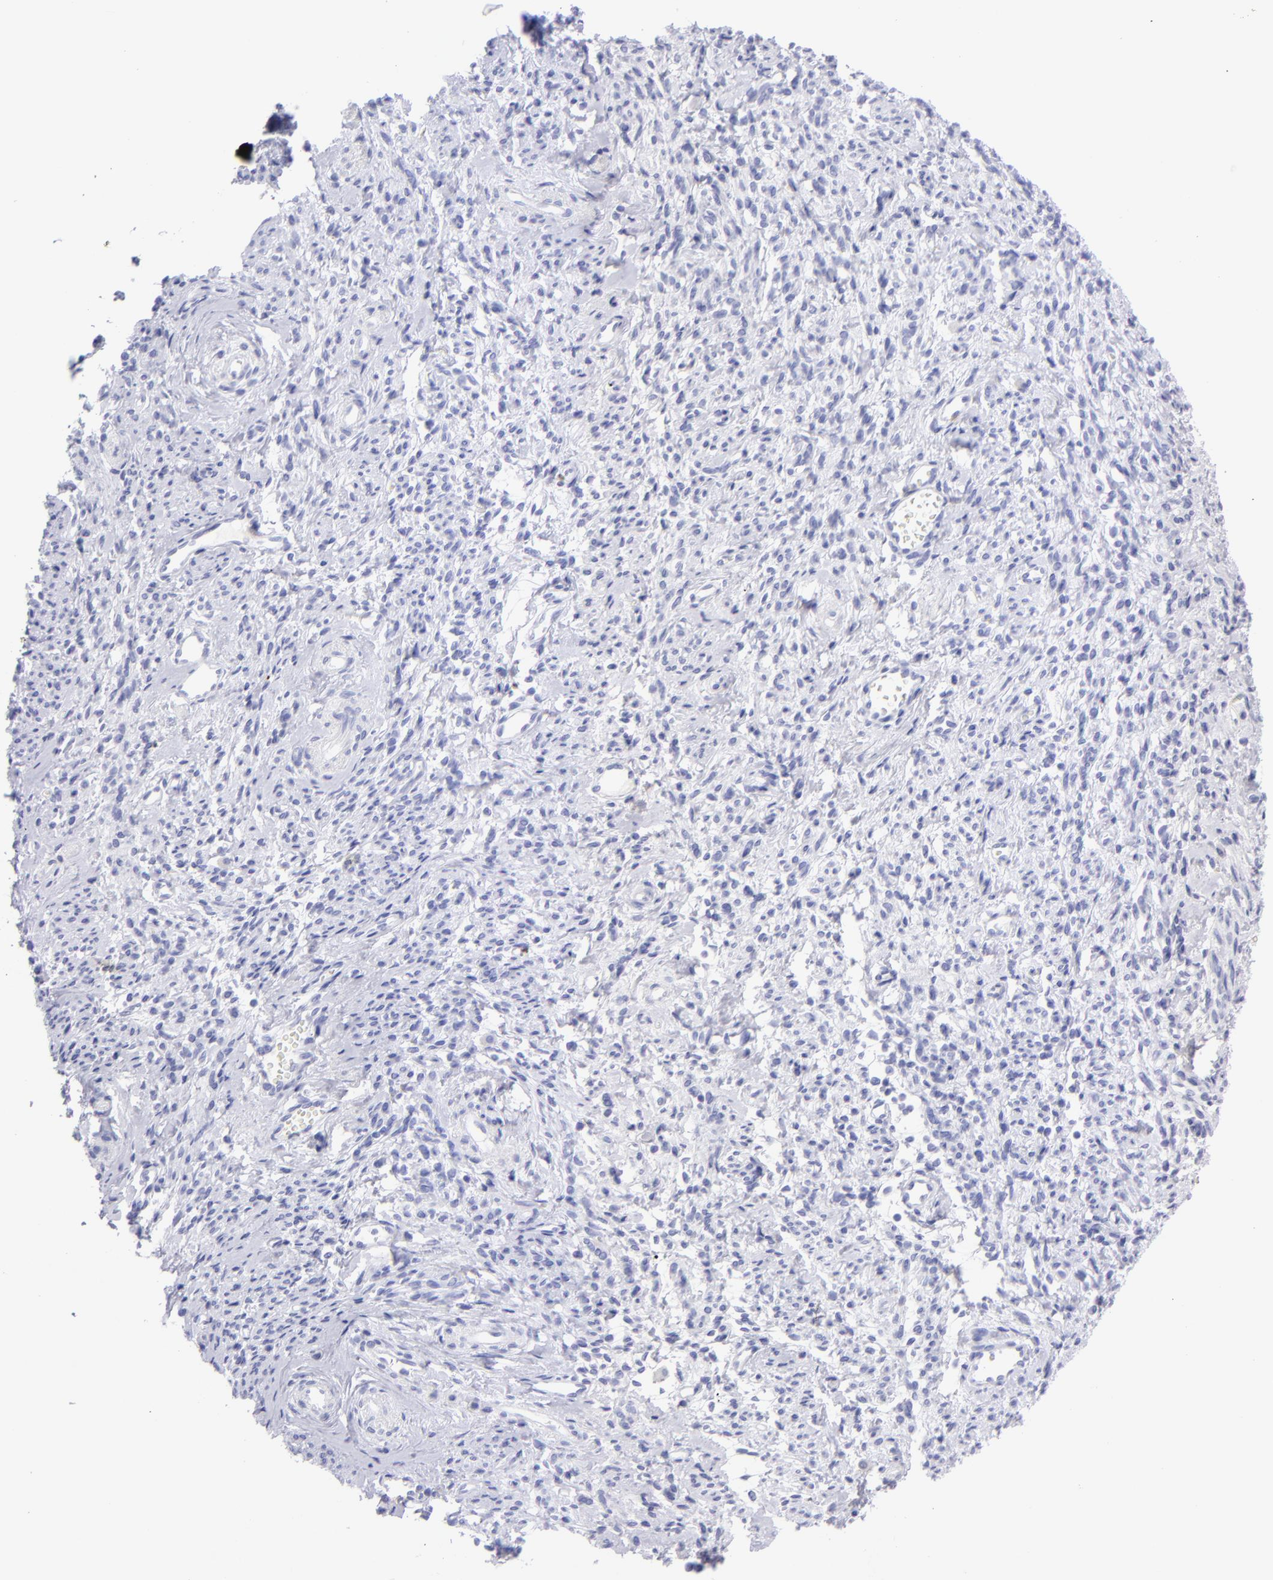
{"staining": {"intensity": "negative", "quantity": "none", "location": "none"}, "tissue": "endometrial cancer", "cell_type": "Tumor cells", "image_type": "cancer", "snomed": [{"axis": "morphology", "description": "Adenocarcinoma, NOS"}, {"axis": "topography", "description": "Endometrium"}], "caption": "Photomicrograph shows no protein staining in tumor cells of endometrial cancer (adenocarcinoma) tissue. (Brightfield microscopy of DAB (3,3'-diaminobenzidine) IHC at high magnification).", "gene": "SLC1A2", "patient": {"sex": "female", "age": 75}}